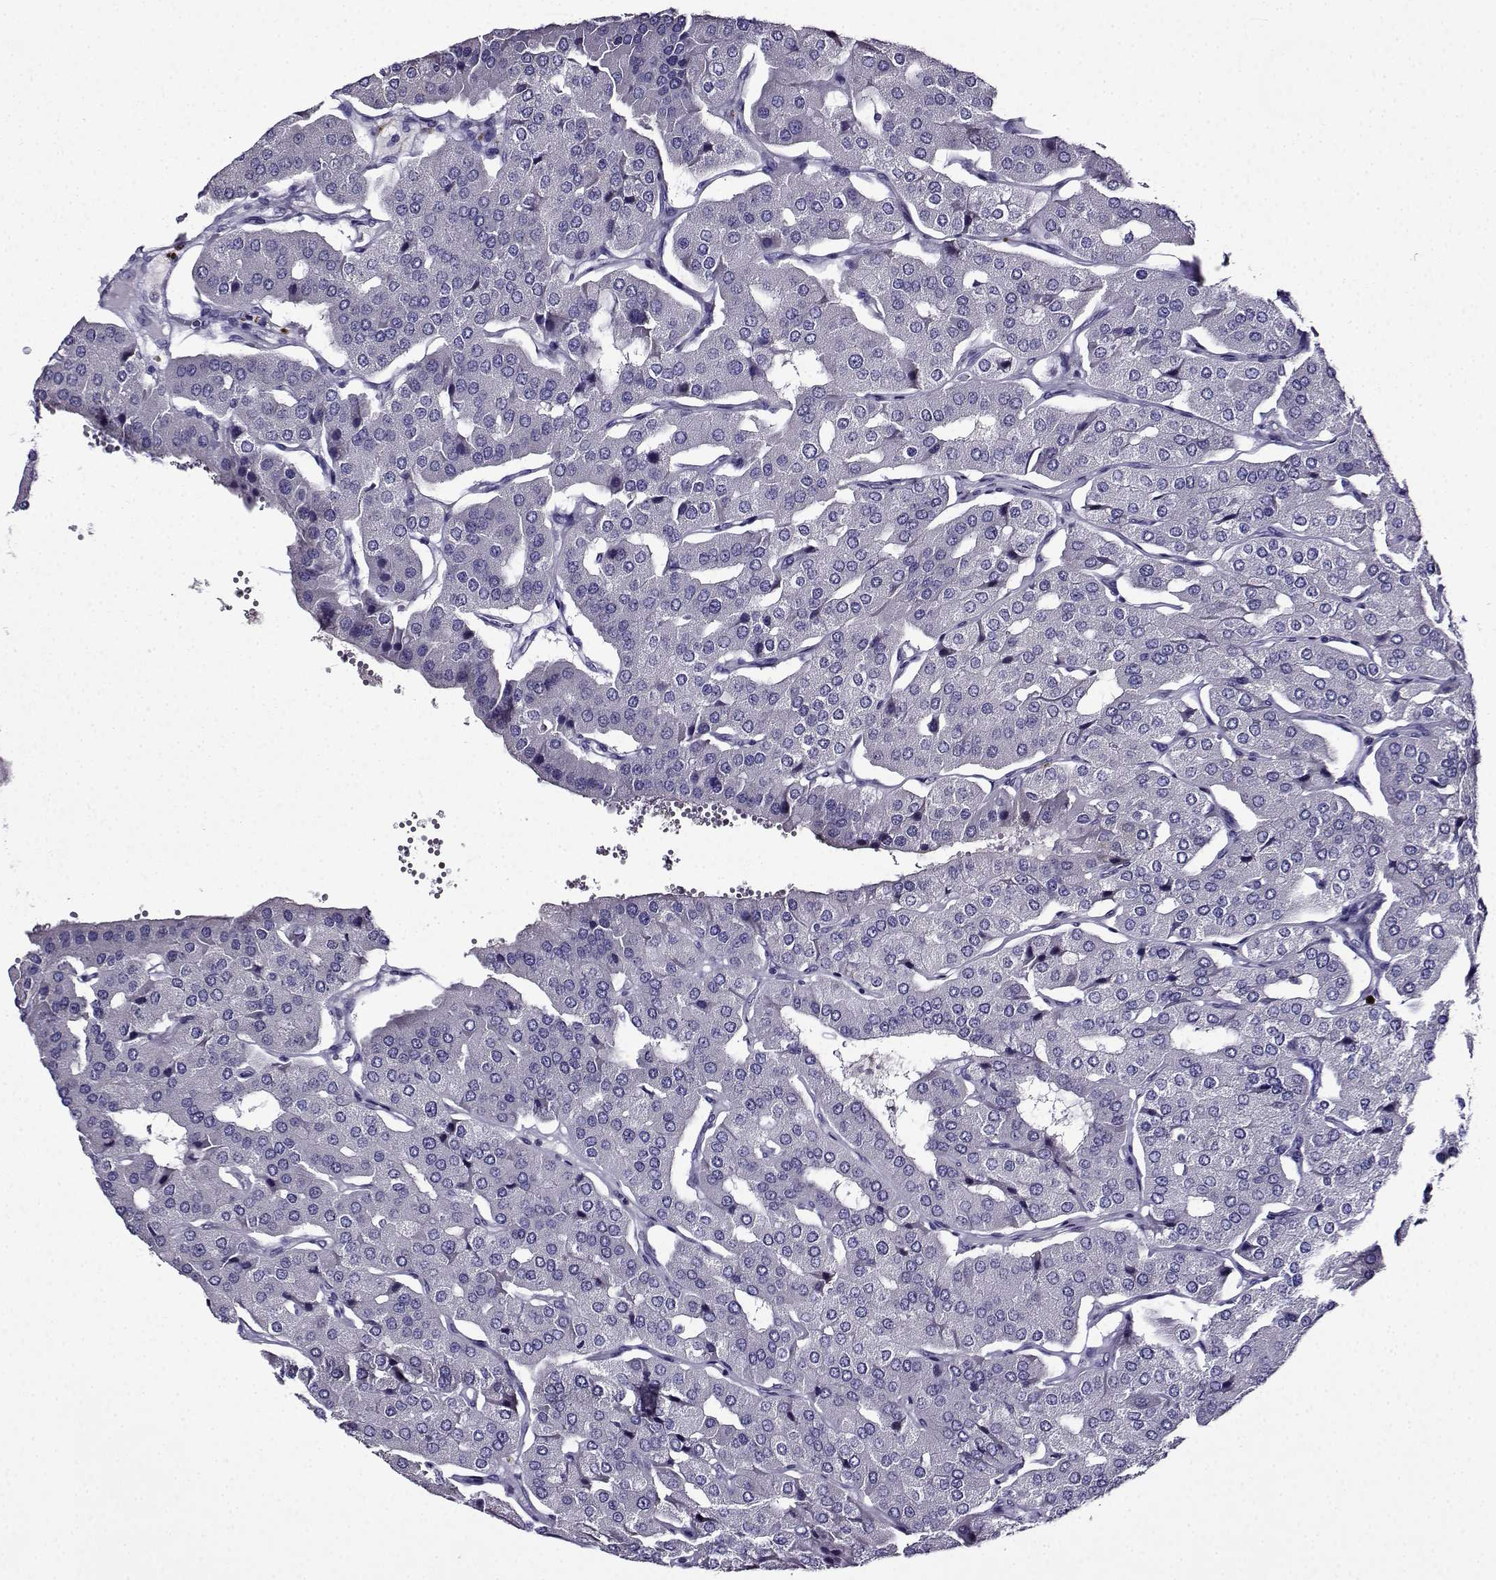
{"staining": {"intensity": "negative", "quantity": "none", "location": "none"}, "tissue": "parathyroid gland", "cell_type": "Glandular cells", "image_type": "normal", "snomed": [{"axis": "morphology", "description": "Normal tissue, NOS"}, {"axis": "morphology", "description": "Adenoma, NOS"}, {"axis": "topography", "description": "Parathyroid gland"}], "caption": "An immunohistochemistry (IHC) histopathology image of benign parathyroid gland is shown. There is no staining in glandular cells of parathyroid gland. The staining was performed using DAB (3,3'-diaminobenzidine) to visualize the protein expression in brown, while the nuclei were stained in blue with hematoxylin (Magnification: 20x).", "gene": "TMEM266", "patient": {"sex": "female", "age": 86}}